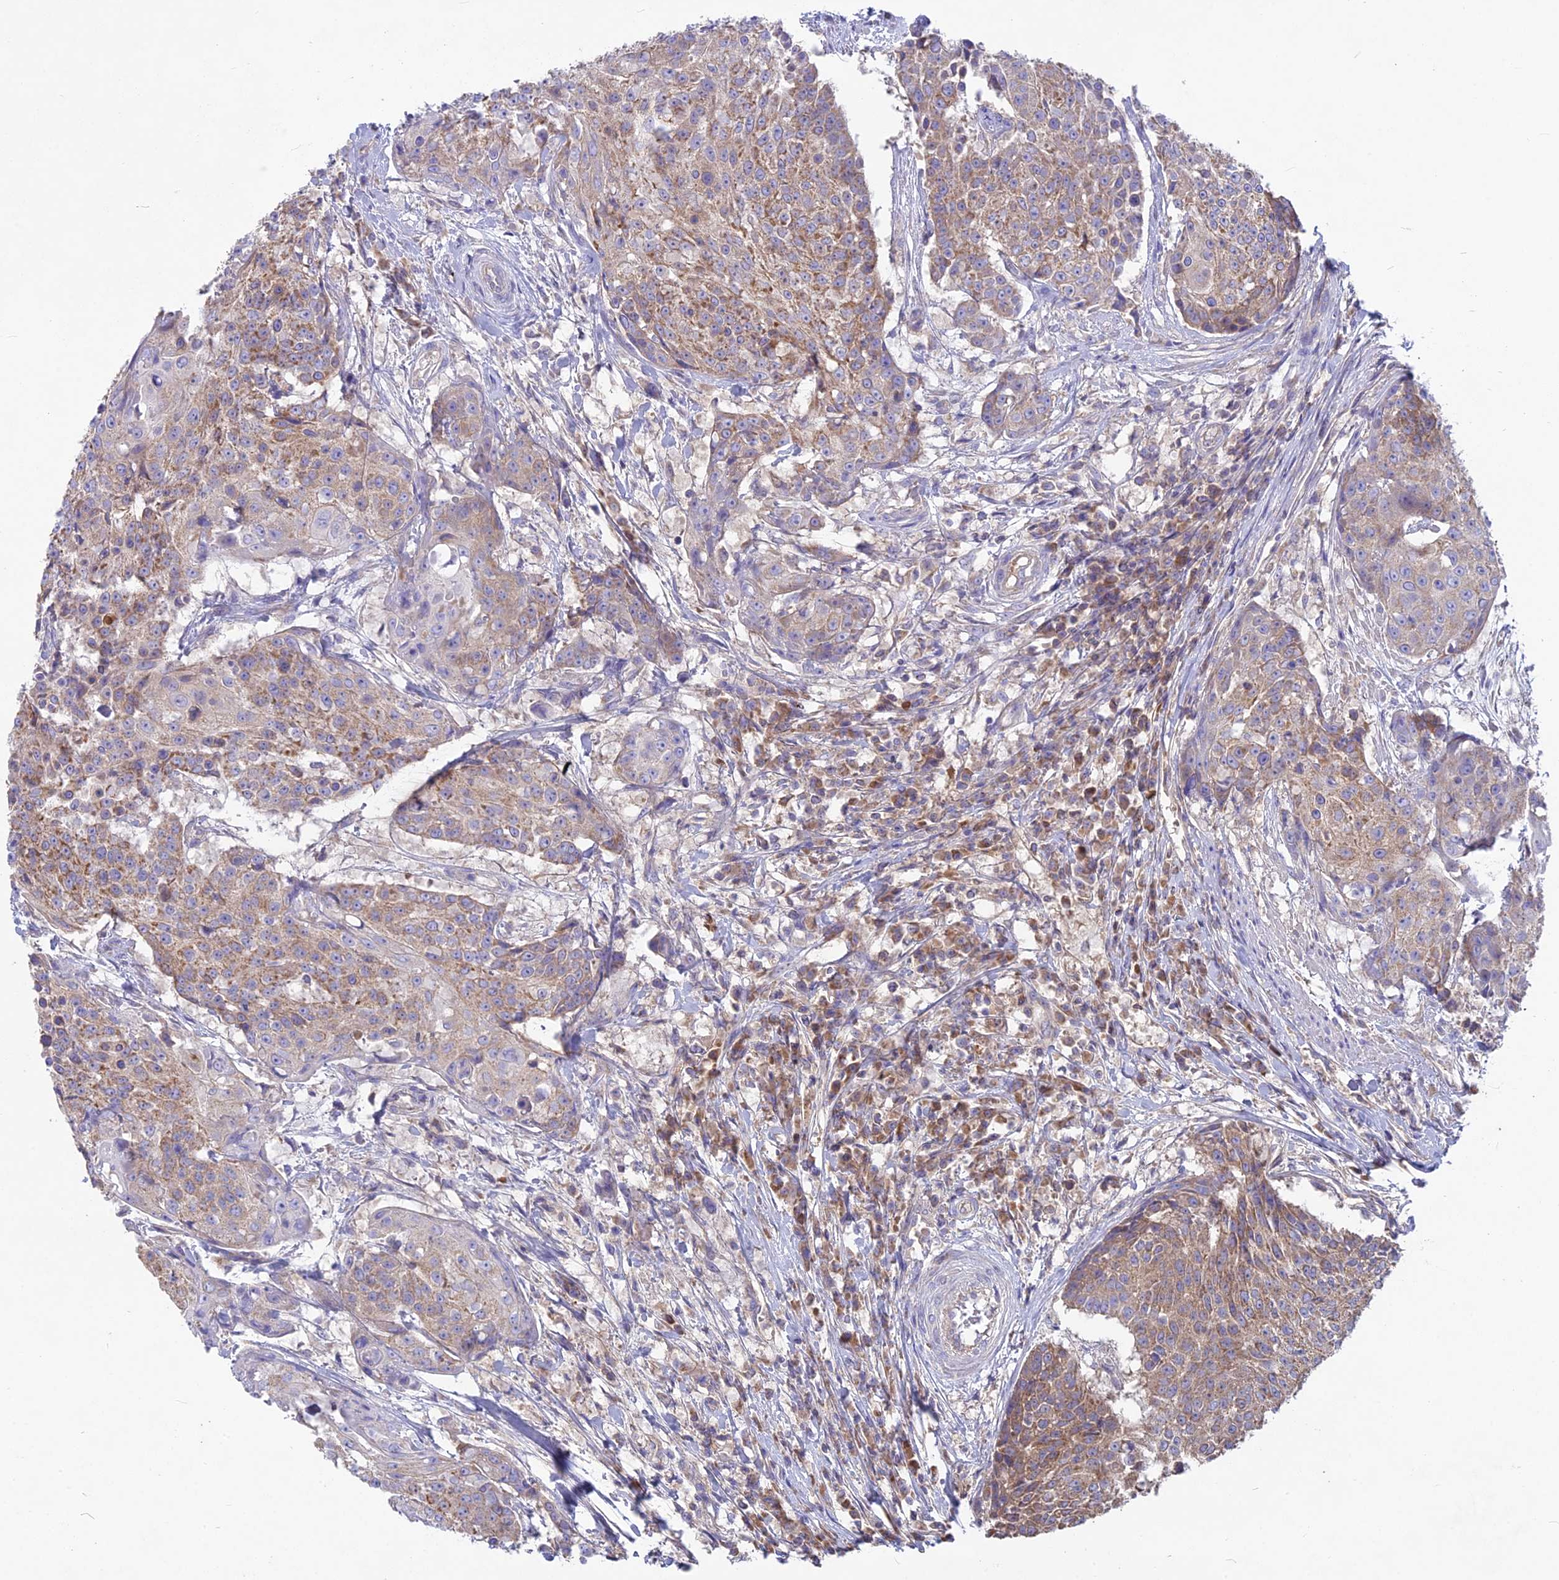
{"staining": {"intensity": "moderate", "quantity": ">75%", "location": "cytoplasmic/membranous"}, "tissue": "urothelial cancer", "cell_type": "Tumor cells", "image_type": "cancer", "snomed": [{"axis": "morphology", "description": "Urothelial carcinoma, High grade"}, {"axis": "topography", "description": "Urinary bladder"}], "caption": "An immunohistochemistry (IHC) micrograph of neoplastic tissue is shown. Protein staining in brown labels moderate cytoplasmic/membranous positivity in urothelial cancer within tumor cells. (Stains: DAB in brown, nuclei in blue, Microscopy: brightfield microscopy at high magnification).", "gene": "PZP", "patient": {"sex": "female", "age": 63}}